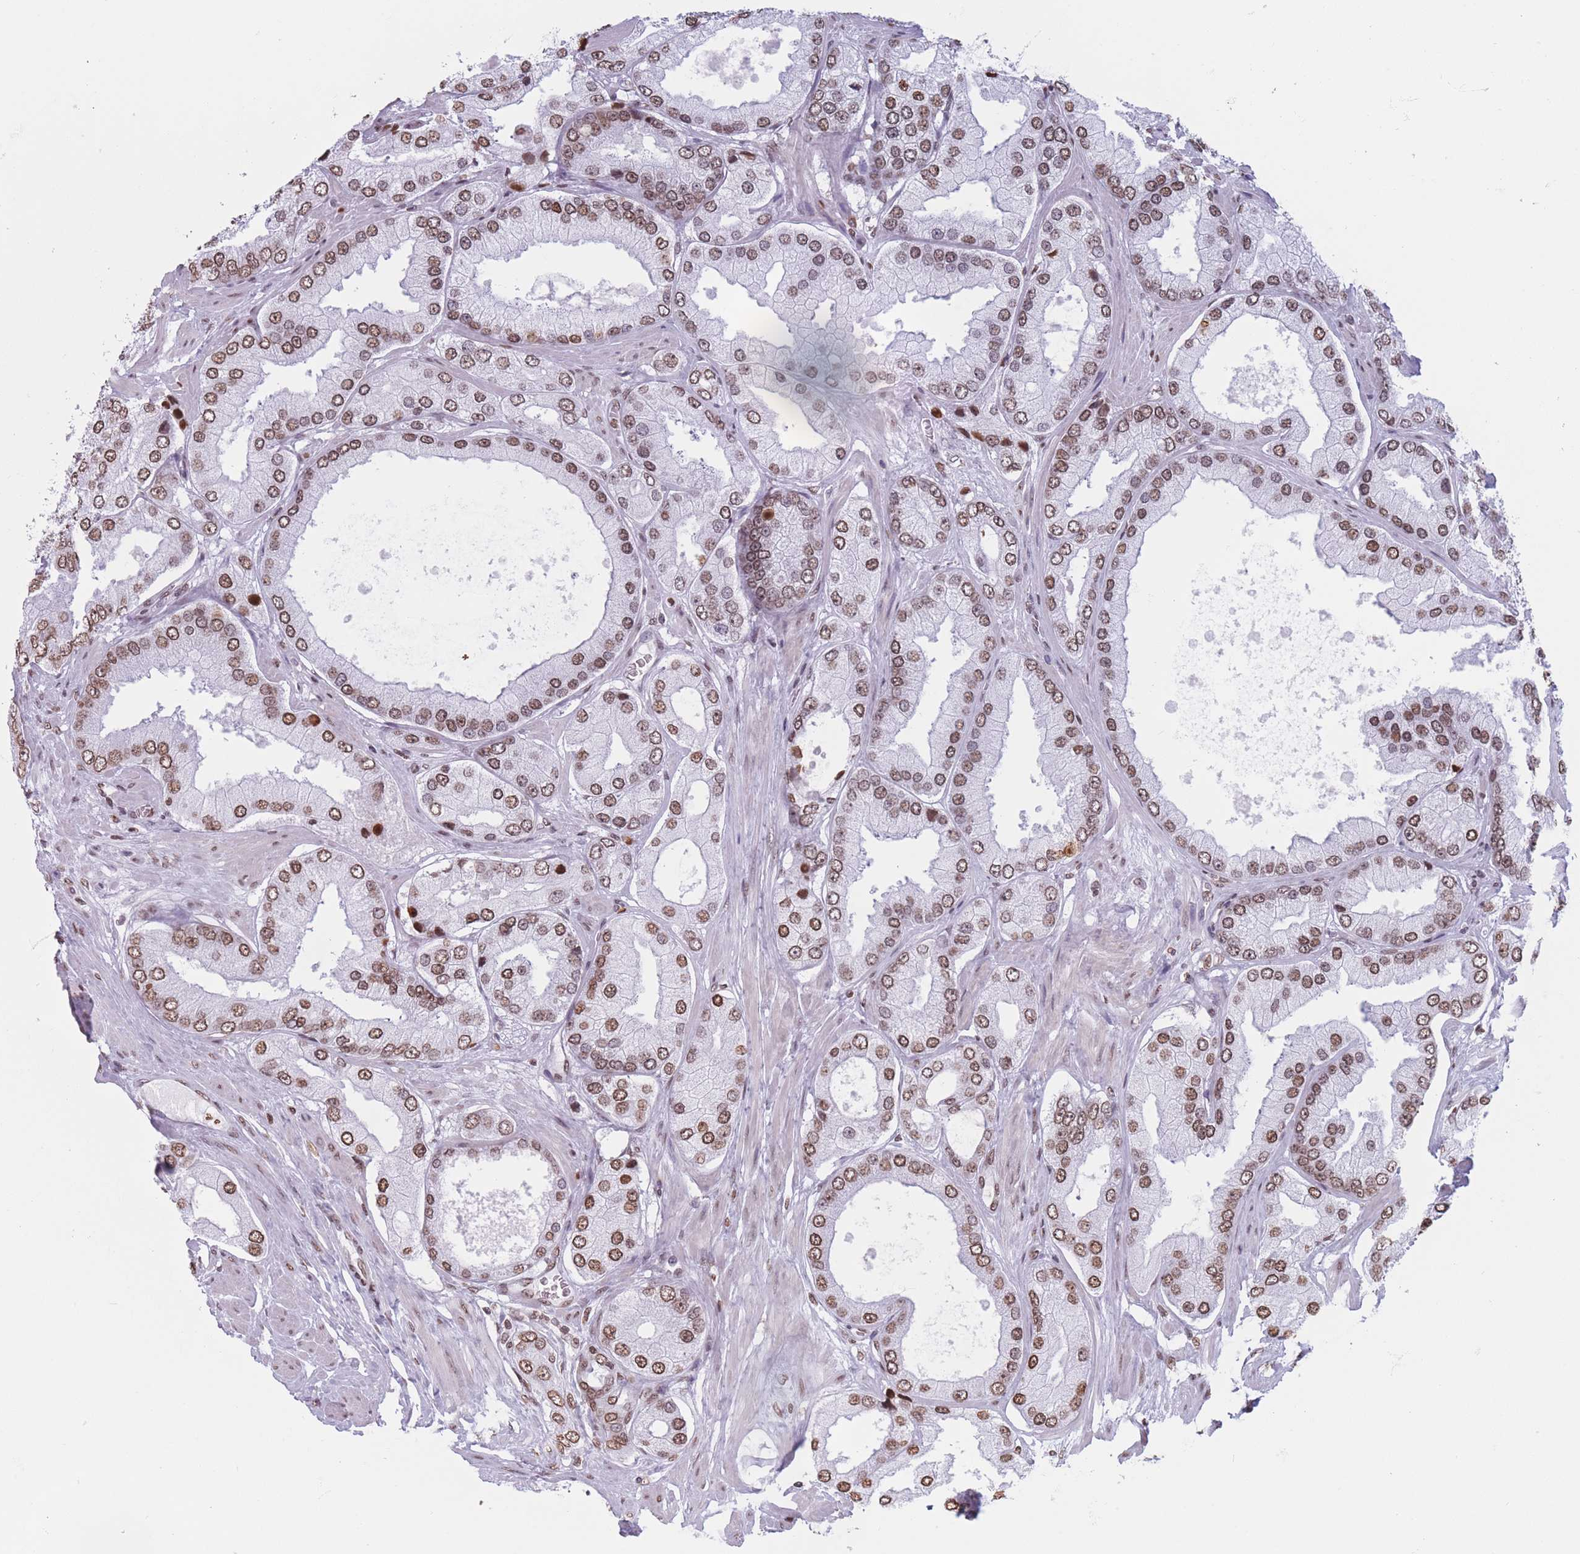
{"staining": {"intensity": "moderate", "quantity": ">75%", "location": "nuclear"}, "tissue": "prostate cancer", "cell_type": "Tumor cells", "image_type": "cancer", "snomed": [{"axis": "morphology", "description": "Adenocarcinoma, Low grade"}, {"axis": "topography", "description": "Prostate"}], "caption": "Prostate cancer stained with a protein marker demonstrates moderate staining in tumor cells.", "gene": "RYK", "patient": {"sex": "male", "age": 42}}